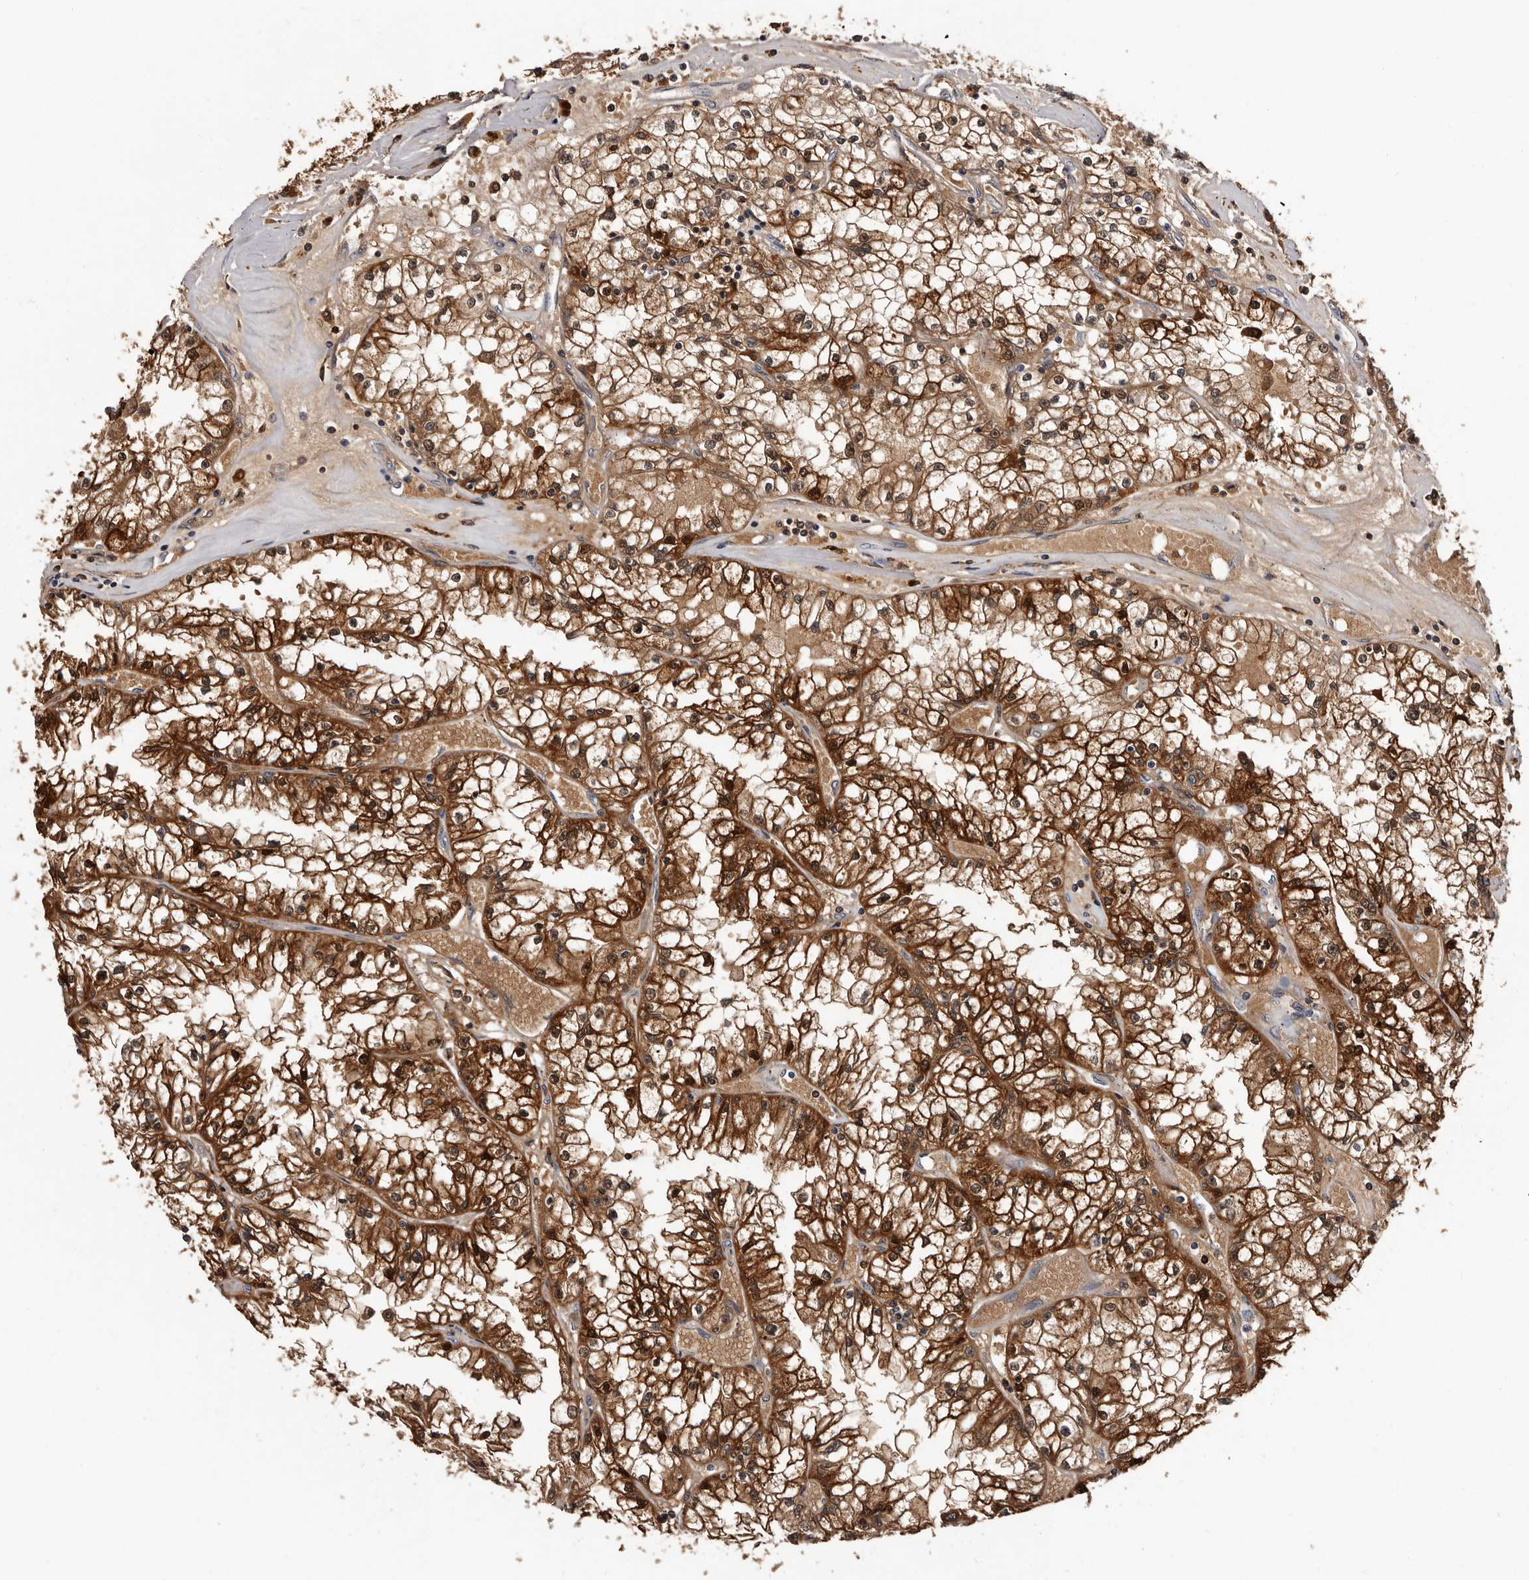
{"staining": {"intensity": "strong", "quantity": ">75%", "location": "cytoplasmic/membranous,nuclear"}, "tissue": "renal cancer", "cell_type": "Tumor cells", "image_type": "cancer", "snomed": [{"axis": "morphology", "description": "Adenocarcinoma, NOS"}, {"axis": "topography", "description": "Kidney"}], "caption": "Protein expression analysis of renal cancer (adenocarcinoma) exhibits strong cytoplasmic/membranous and nuclear expression in approximately >75% of tumor cells.", "gene": "DNPH1", "patient": {"sex": "male", "age": 56}}